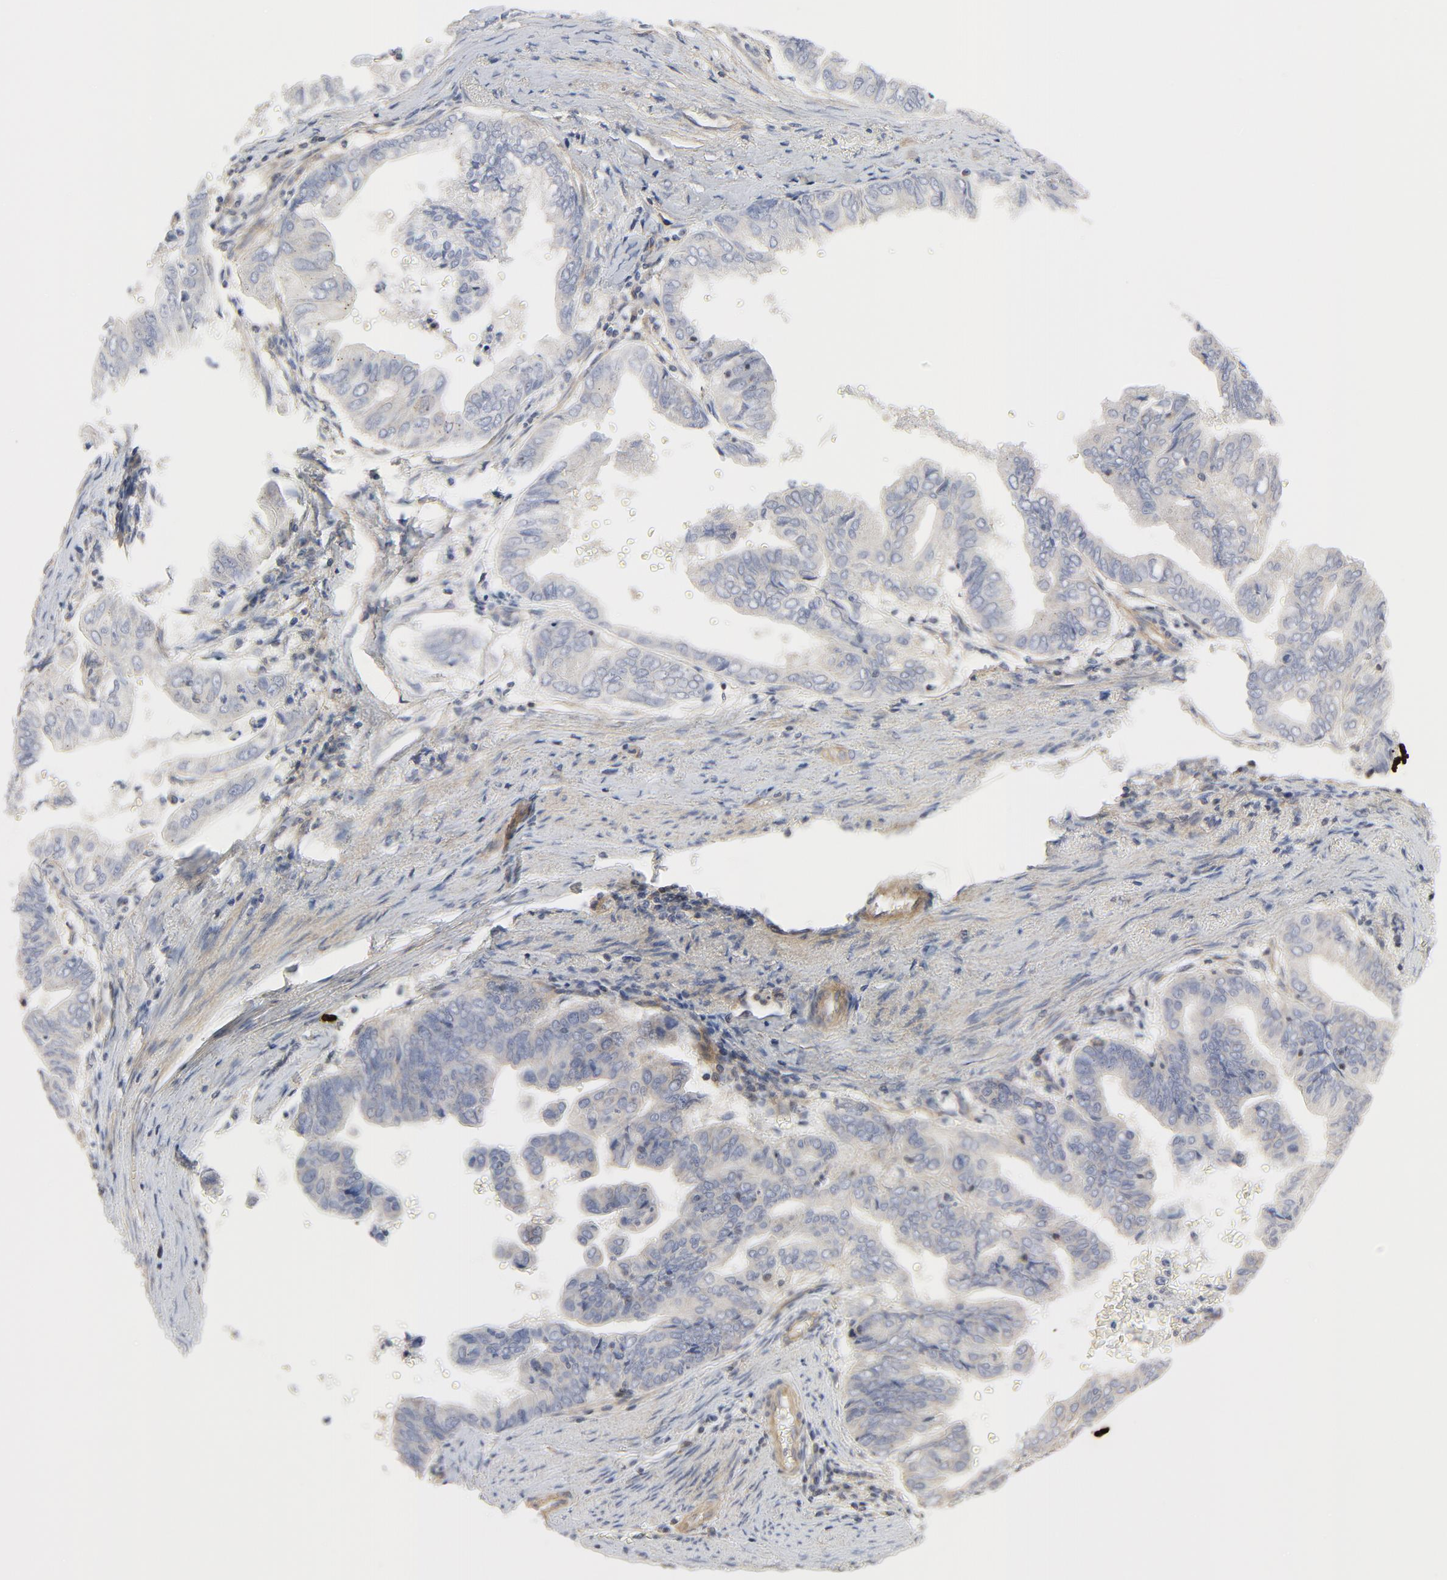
{"staining": {"intensity": "negative", "quantity": "none", "location": "none"}, "tissue": "stomach cancer", "cell_type": "Tumor cells", "image_type": "cancer", "snomed": [{"axis": "morphology", "description": "Adenocarcinoma, NOS"}, {"axis": "topography", "description": "Stomach, upper"}], "caption": "IHC image of neoplastic tissue: human stomach cancer (adenocarcinoma) stained with DAB reveals no significant protein positivity in tumor cells.", "gene": "MAP2K7", "patient": {"sex": "male", "age": 80}}